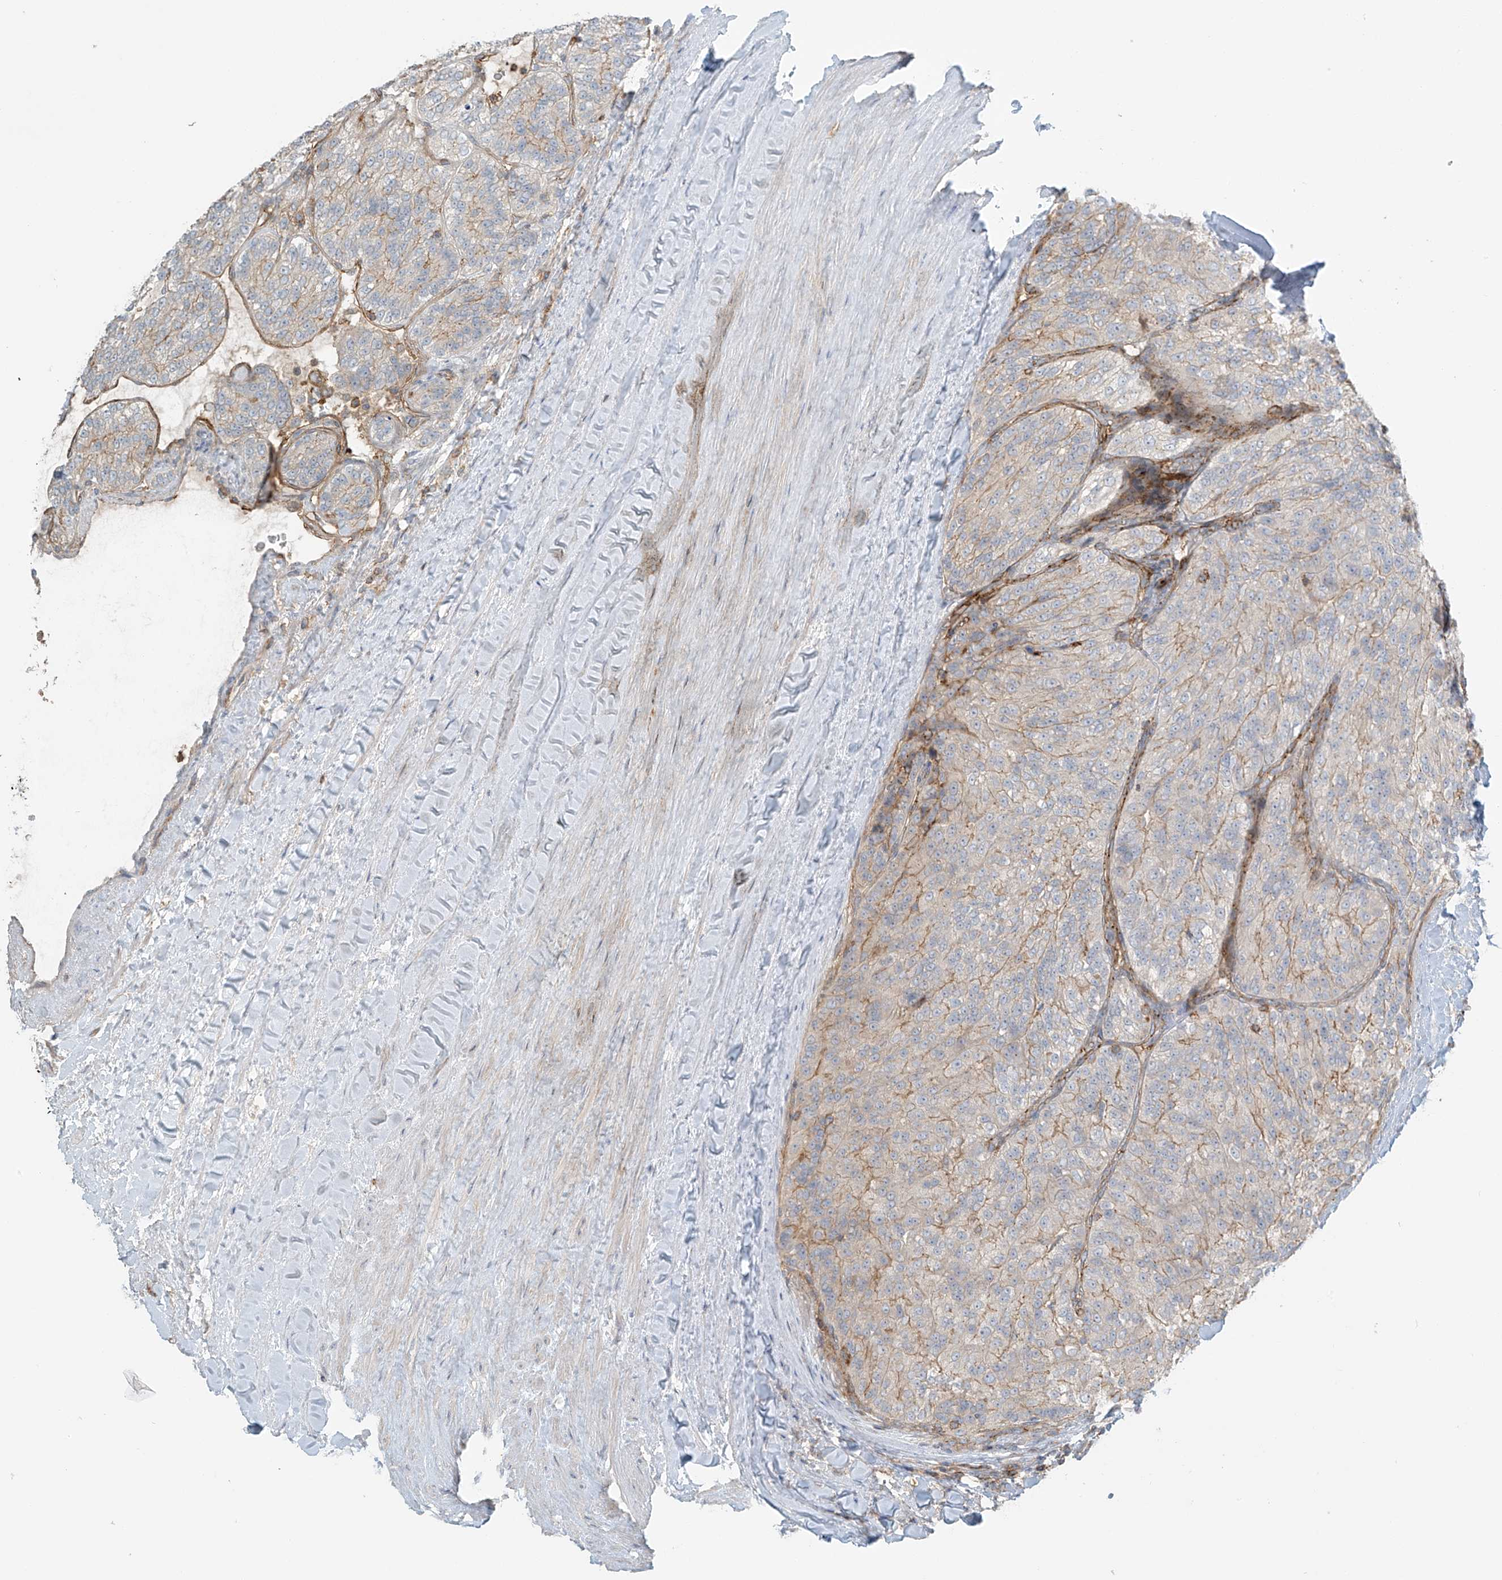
{"staining": {"intensity": "moderate", "quantity": "<25%", "location": "cytoplasmic/membranous"}, "tissue": "renal cancer", "cell_type": "Tumor cells", "image_type": "cancer", "snomed": [{"axis": "morphology", "description": "Adenocarcinoma, NOS"}, {"axis": "topography", "description": "Kidney"}], "caption": "Protein expression analysis of human renal cancer (adenocarcinoma) reveals moderate cytoplasmic/membranous staining in approximately <25% of tumor cells. (Brightfield microscopy of DAB IHC at high magnification).", "gene": "SLC9A2", "patient": {"sex": "female", "age": 63}}